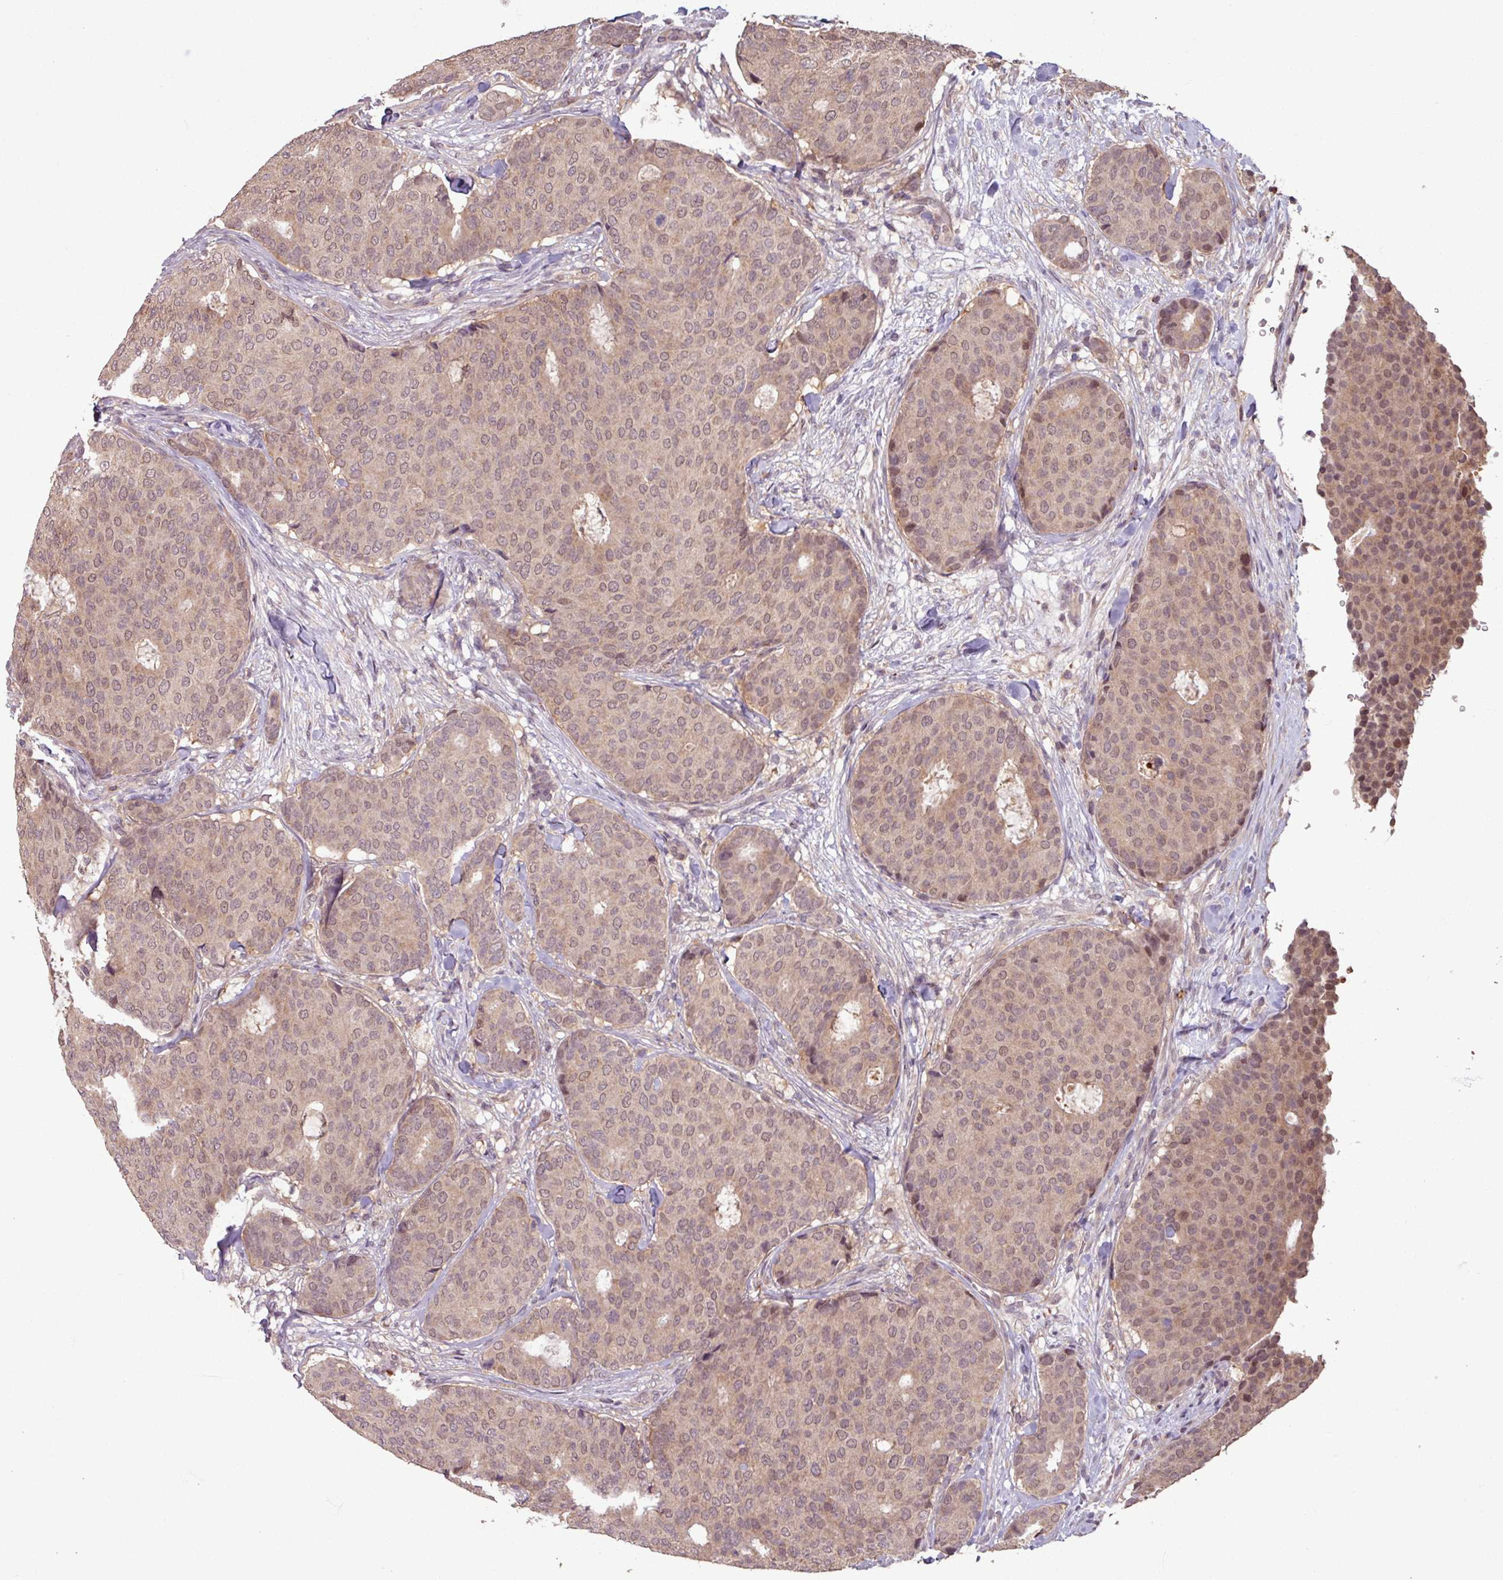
{"staining": {"intensity": "weak", "quantity": ">75%", "location": "nuclear"}, "tissue": "breast cancer", "cell_type": "Tumor cells", "image_type": "cancer", "snomed": [{"axis": "morphology", "description": "Duct carcinoma"}, {"axis": "topography", "description": "Breast"}], "caption": "Weak nuclear positivity is present in about >75% of tumor cells in breast cancer. (Brightfield microscopy of DAB IHC at high magnification).", "gene": "OR6B1", "patient": {"sex": "female", "age": 75}}